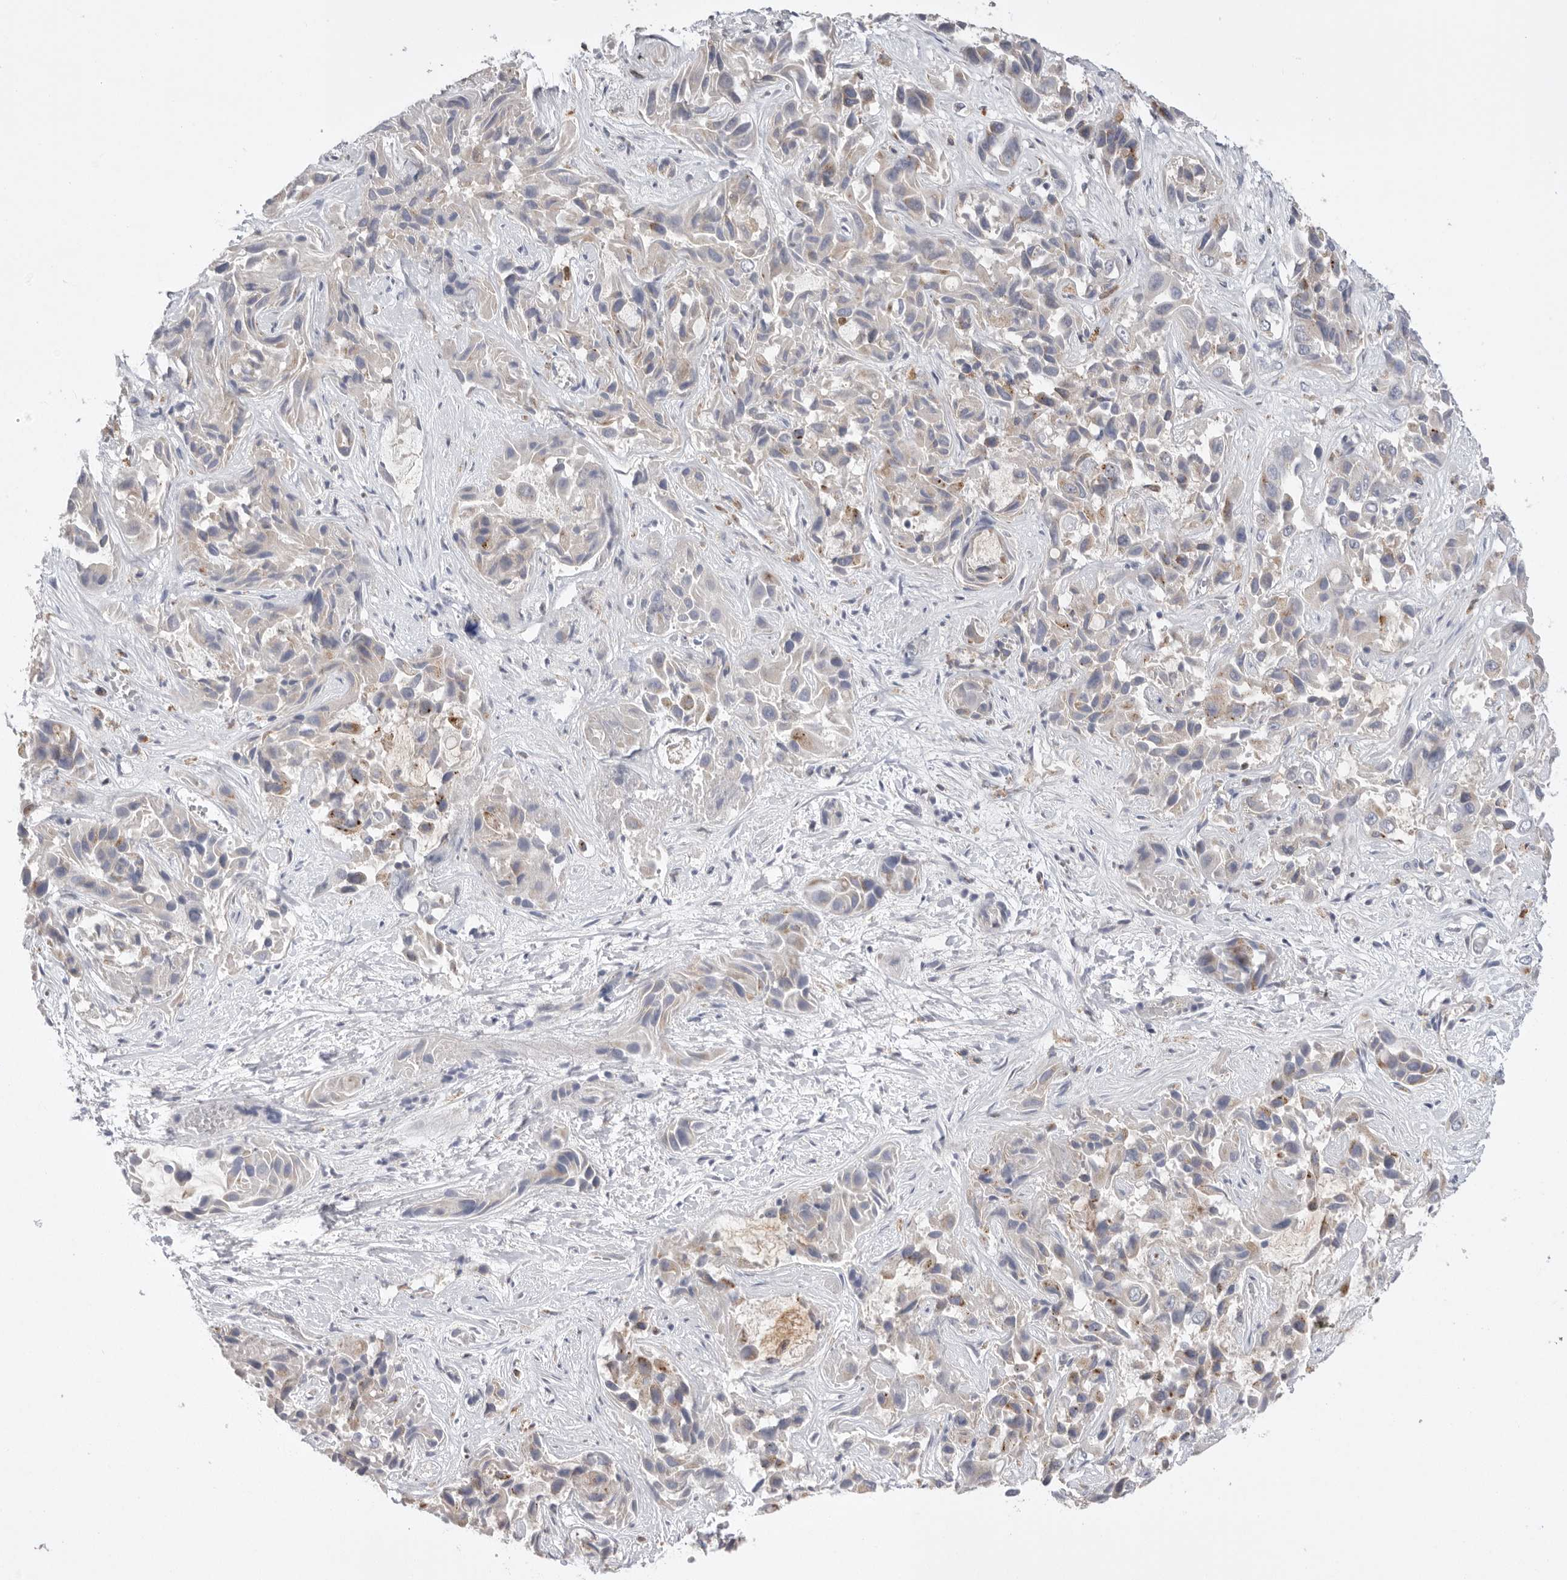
{"staining": {"intensity": "weak", "quantity": "<25%", "location": "cytoplasmic/membranous"}, "tissue": "liver cancer", "cell_type": "Tumor cells", "image_type": "cancer", "snomed": [{"axis": "morphology", "description": "Cholangiocarcinoma"}, {"axis": "topography", "description": "Liver"}], "caption": "This histopathology image is of liver cholangiocarcinoma stained with IHC to label a protein in brown with the nuclei are counter-stained blue. There is no staining in tumor cells.", "gene": "CCDC126", "patient": {"sex": "female", "age": 52}}